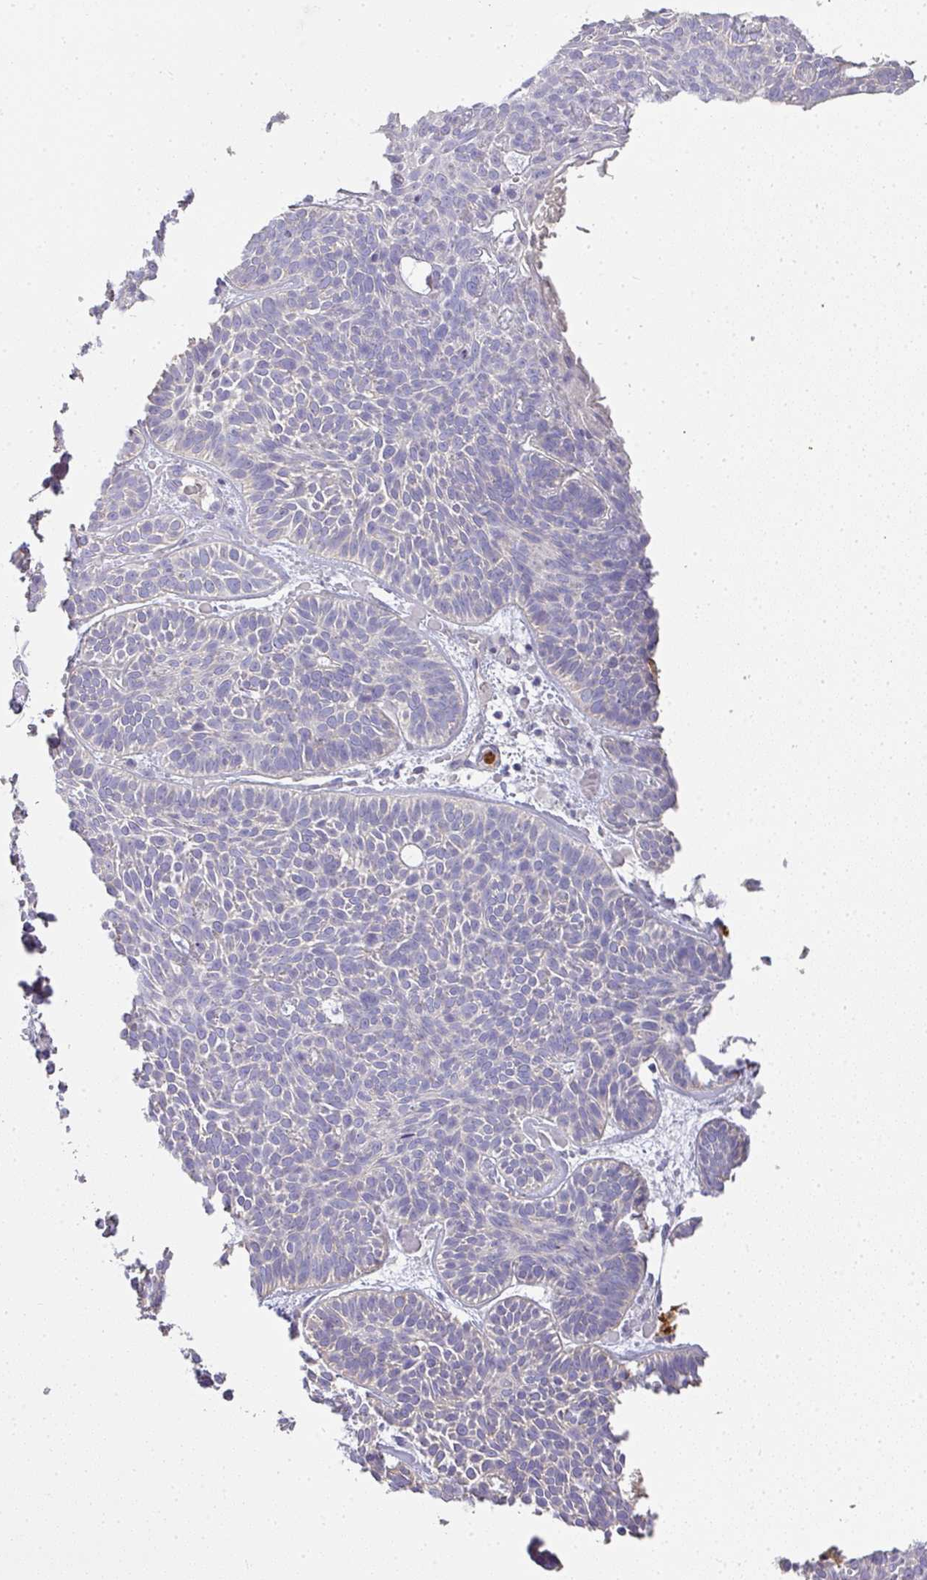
{"staining": {"intensity": "negative", "quantity": "none", "location": "none"}, "tissue": "skin cancer", "cell_type": "Tumor cells", "image_type": "cancer", "snomed": [{"axis": "morphology", "description": "Basal cell carcinoma"}, {"axis": "topography", "description": "Skin"}], "caption": "High magnification brightfield microscopy of basal cell carcinoma (skin) stained with DAB (brown) and counterstained with hematoxylin (blue): tumor cells show no significant positivity.", "gene": "HHEX", "patient": {"sex": "male", "age": 85}}